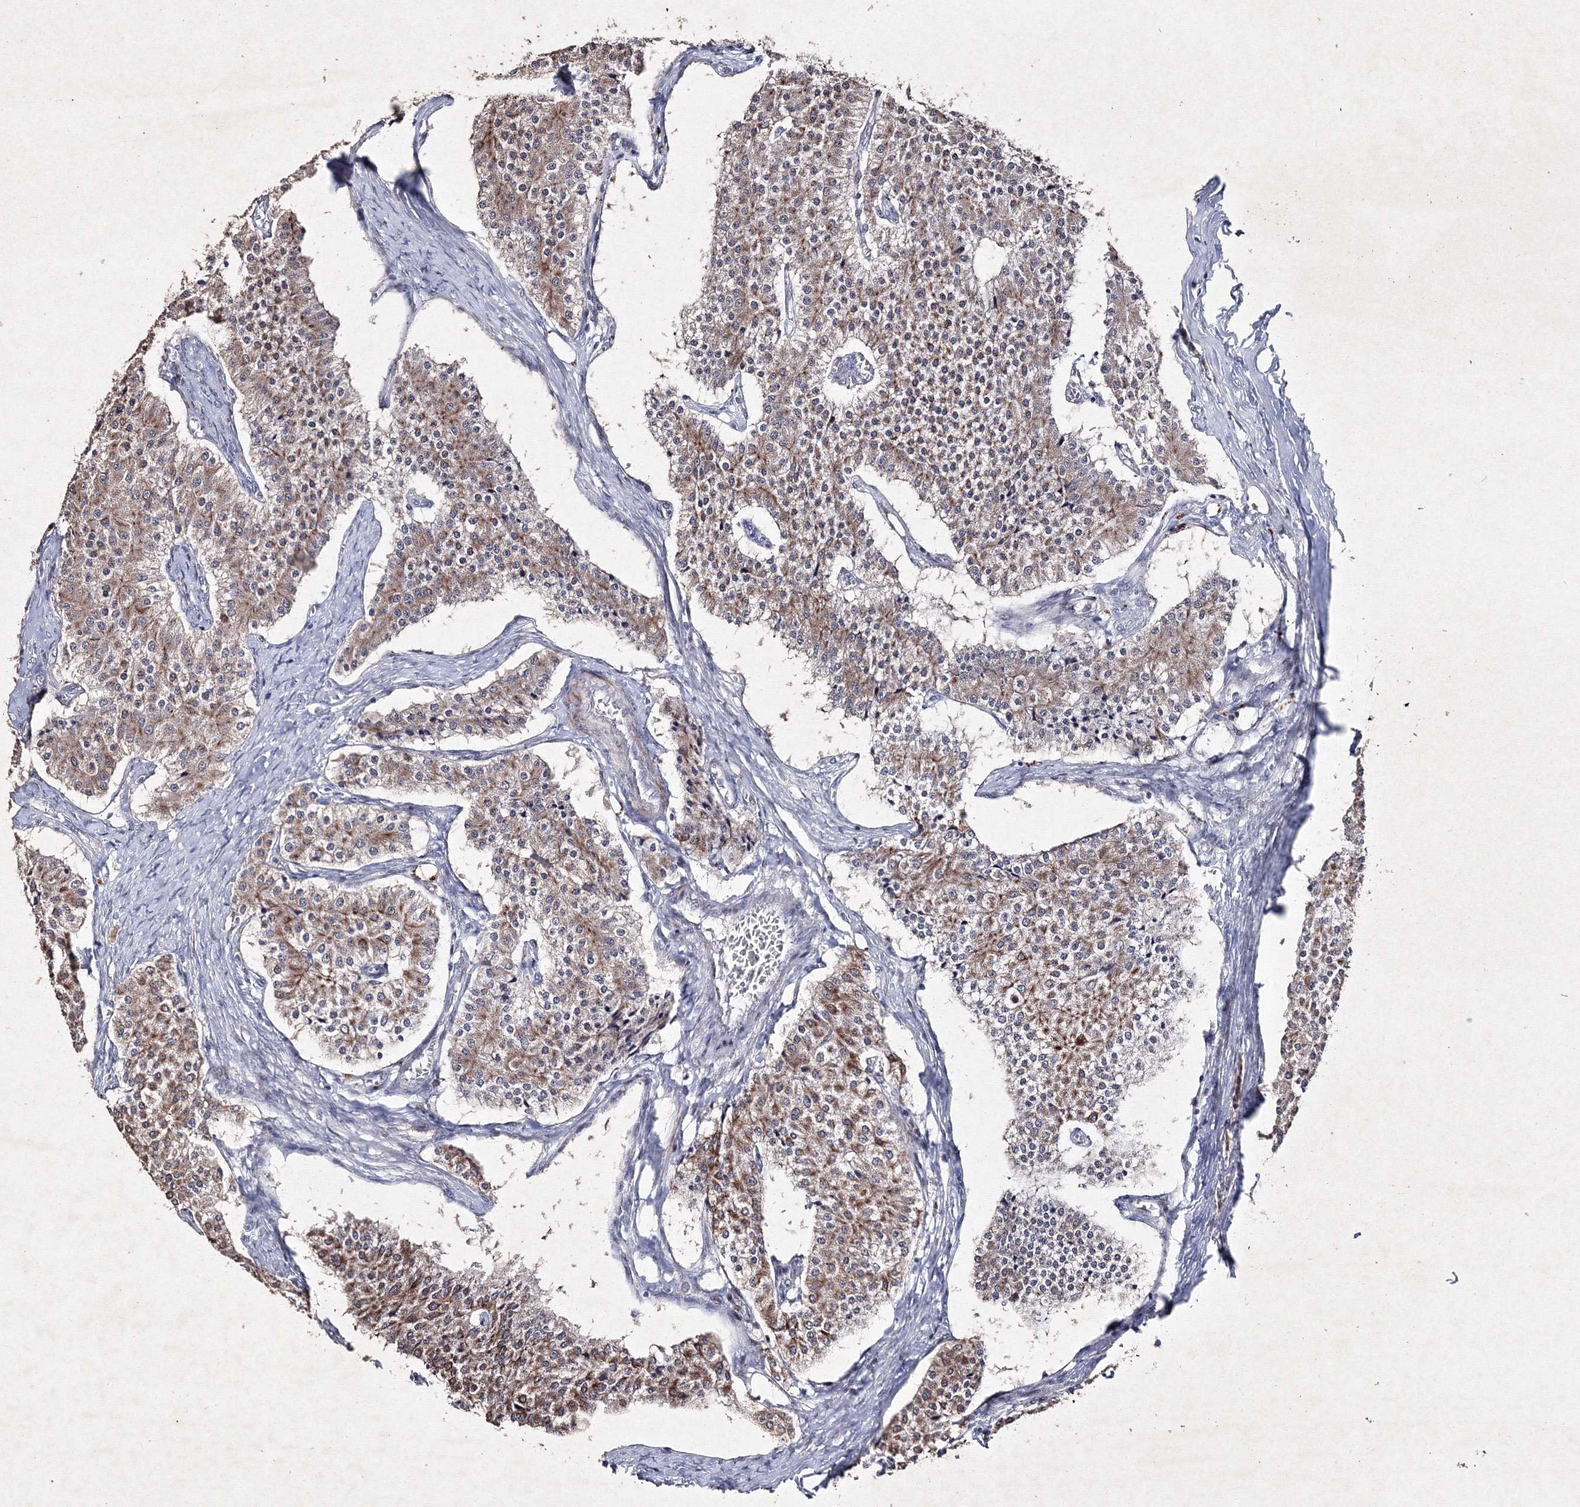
{"staining": {"intensity": "moderate", "quantity": ">75%", "location": "cytoplasmic/membranous"}, "tissue": "carcinoid", "cell_type": "Tumor cells", "image_type": "cancer", "snomed": [{"axis": "morphology", "description": "Carcinoid, malignant, NOS"}, {"axis": "topography", "description": "Colon"}], "caption": "Malignant carcinoid stained for a protein (brown) demonstrates moderate cytoplasmic/membranous positive staining in approximately >75% of tumor cells.", "gene": "SMIM29", "patient": {"sex": "female", "age": 52}}